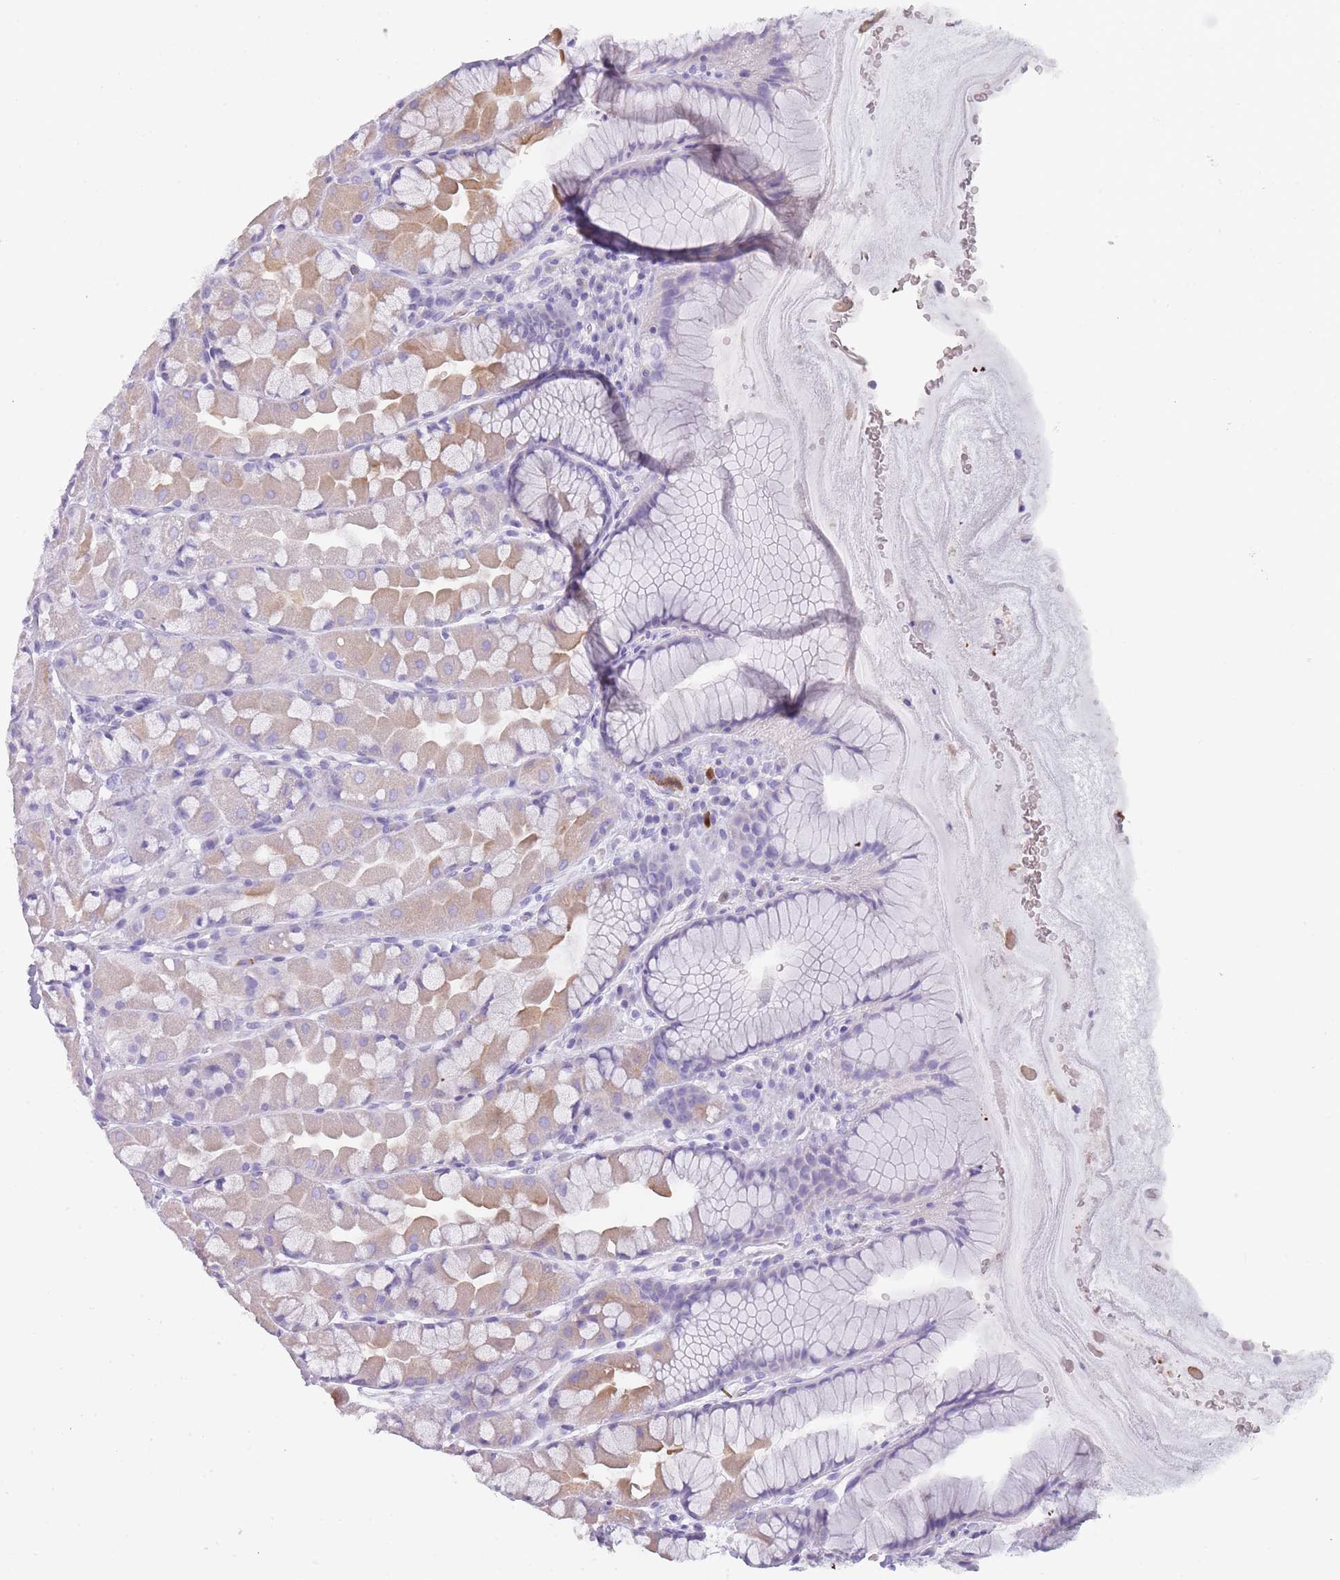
{"staining": {"intensity": "moderate", "quantity": "<25%", "location": "cytoplasmic/membranous"}, "tissue": "stomach", "cell_type": "Glandular cells", "image_type": "normal", "snomed": [{"axis": "morphology", "description": "Normal tissue, NOS"}, {"axis": "topography", "description": "Stomach"}], "caption": "Human stomach stained with a brown dye exhibits moderate cytoplasmic/membranous positive expression in approximately <25% of glandular cells.", "gene": "CR1L", "patient": {"sex": "male", "age": 57}}